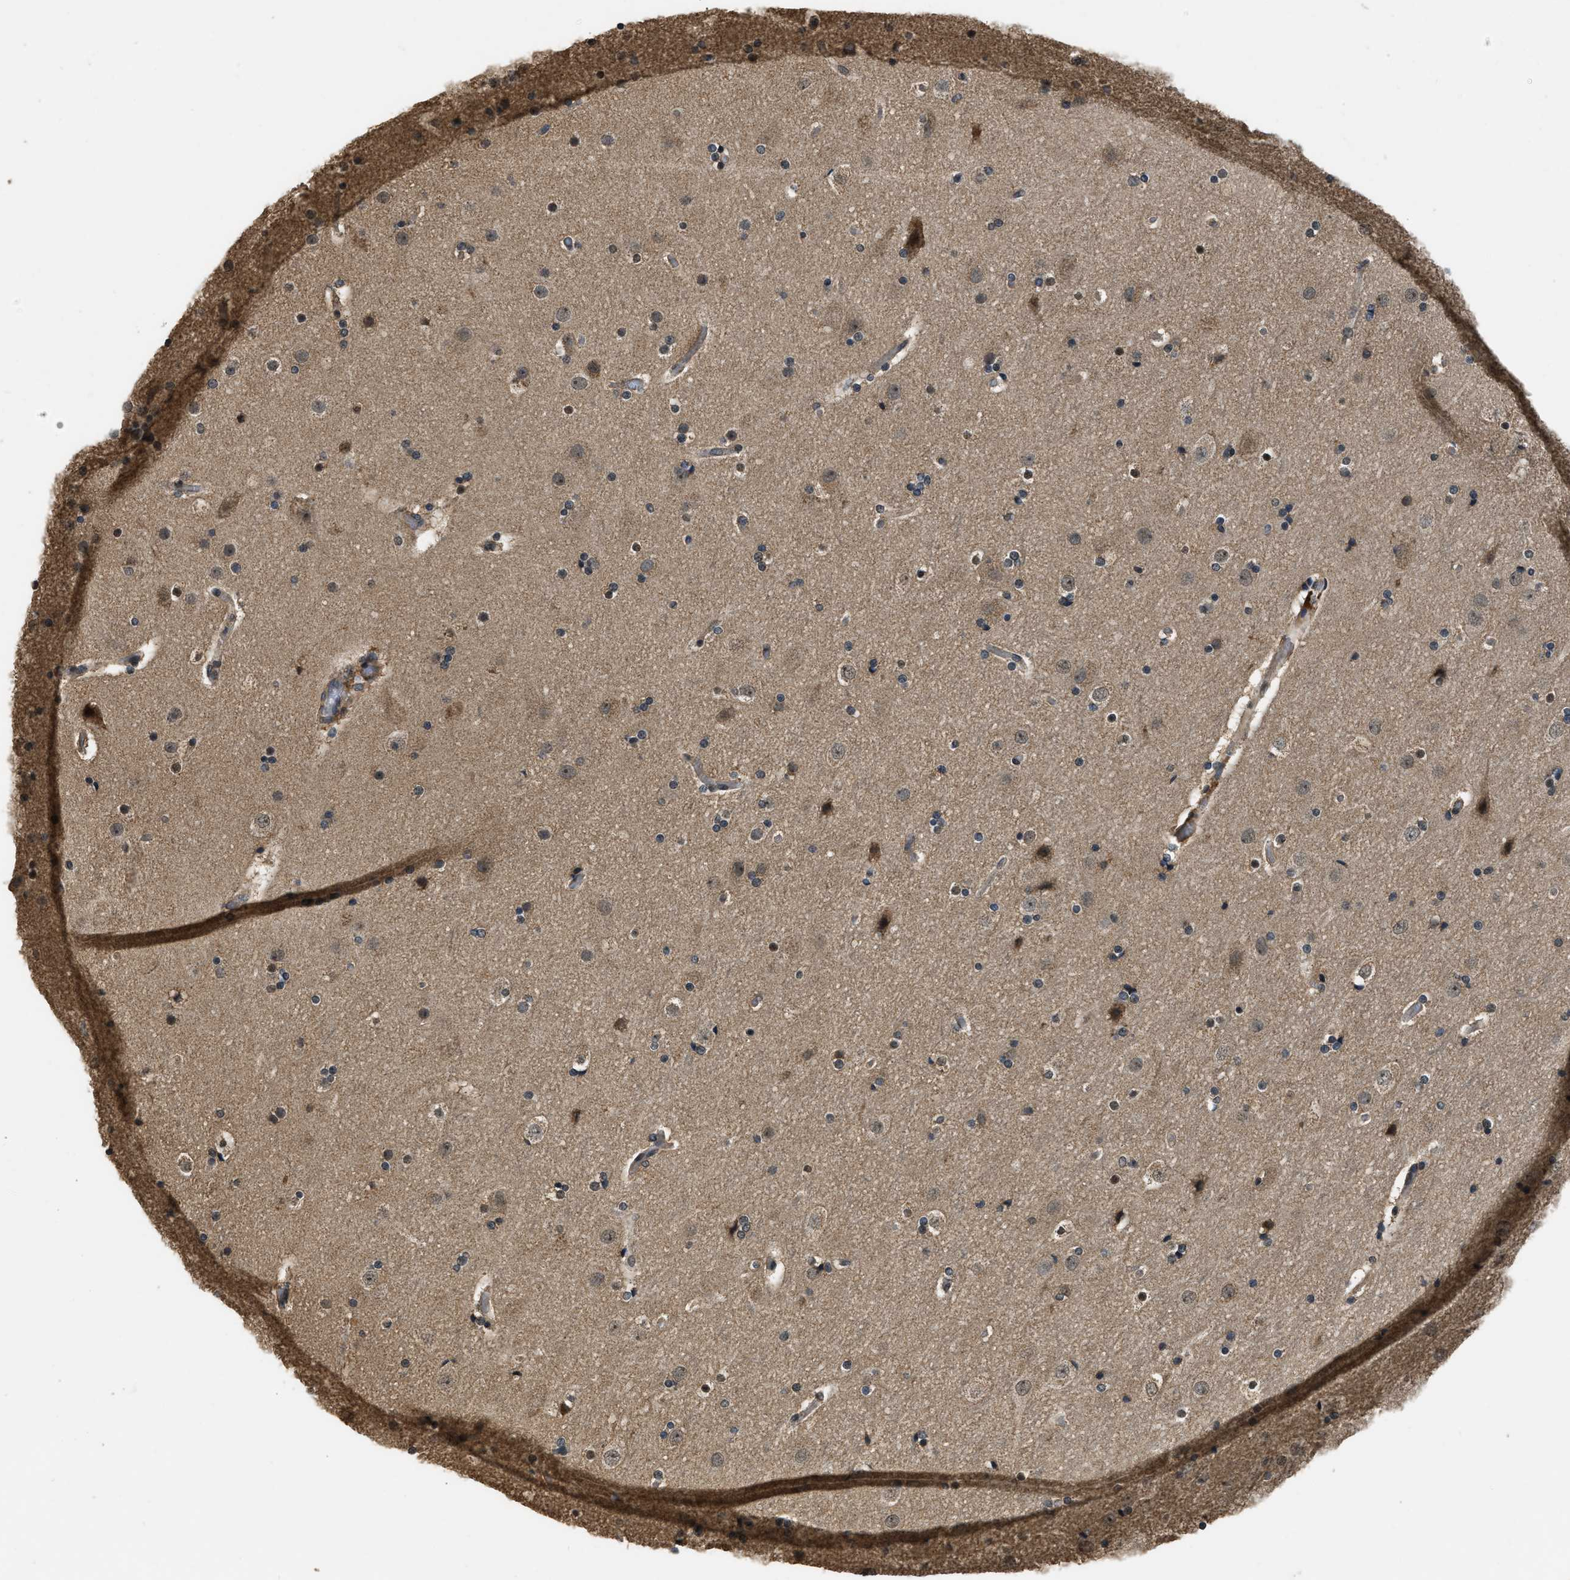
{"staining": {"intensity": "weak", "quantity": ">75%", "location": "cytoplasmic/membranous"}, "tissue": "cerebral cortex", "cell_type": "Endothelial cells", "image_type": "normal", "snomed": [{"axis": "morphology", "description": "Normal tissue, NOS"}, {"axis": "topography", "description": "Cerebral cortex"}], "caption": "Normal cerebral cortex was stained to show a protein in brown. There is low levels of weak cytoplasmic/membranous staining in approximately >75% of endothelial cells. The protein of interest is shown in brown color, while the nuclei are stained blue.", "gene": "DENND6B", "patient": {"sex": "male", "age": 57}}